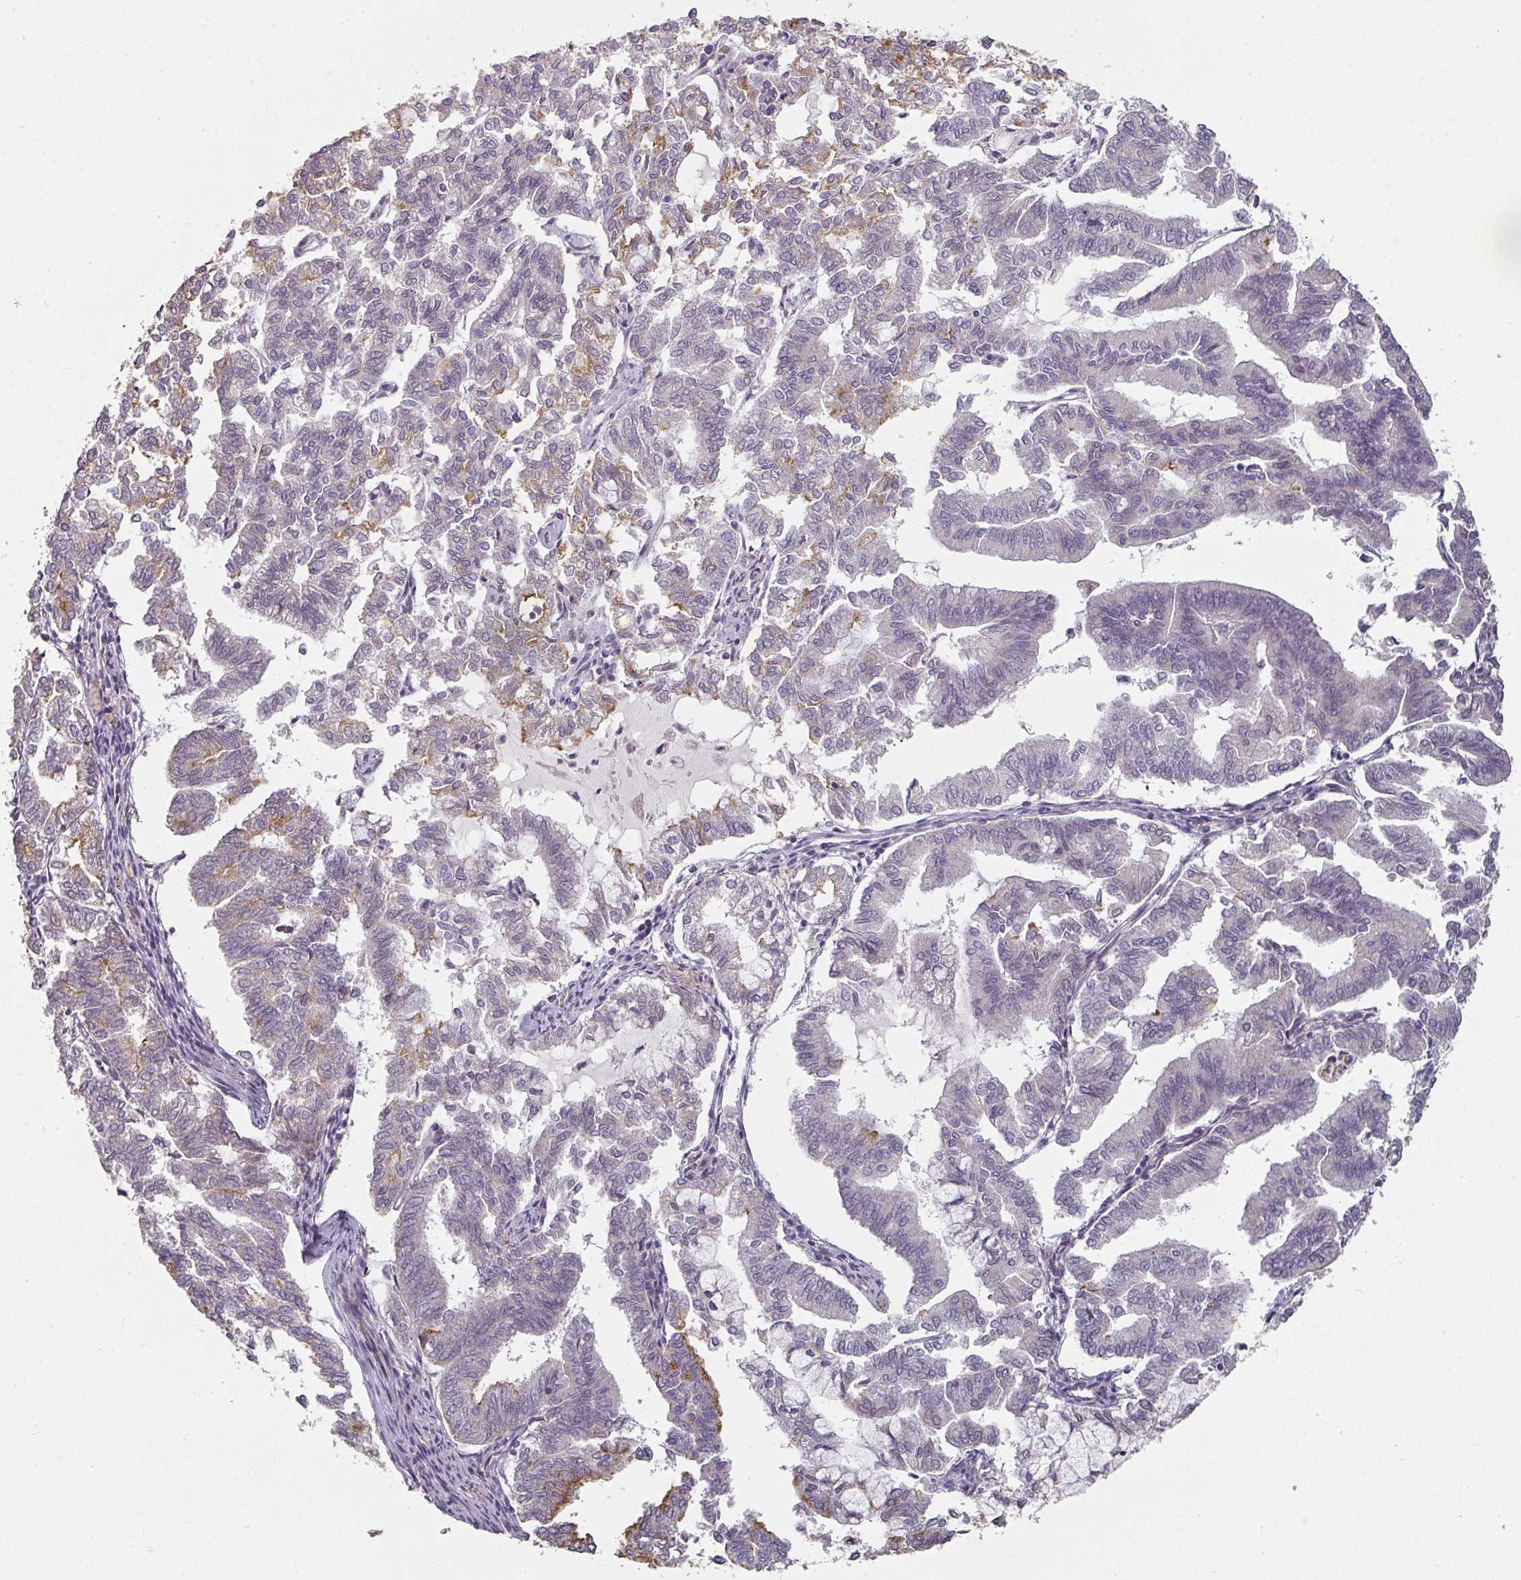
{"staining": {"intensity": "moderate", "quantity": "<25%", "location": "cytoplasmic/membranous"}, "tissue": "endometrial cancer", "cell_type": "Tumor cells", "image_type": "cancer", "snomed": [{"axis": "morphology", "description": "Adenocarcinoma, NOS"}, {"axis": "topography", "description": "Endometrium"}], "caption": "Protein analysis of adenocarcinoma (endometrial) tissue exhibits moderate cytoplasmic/membranous positivity in approximately <25% of tumor cells.", "gene": "MAP2K2", "patient": {"sex": "female", "age": 79}}